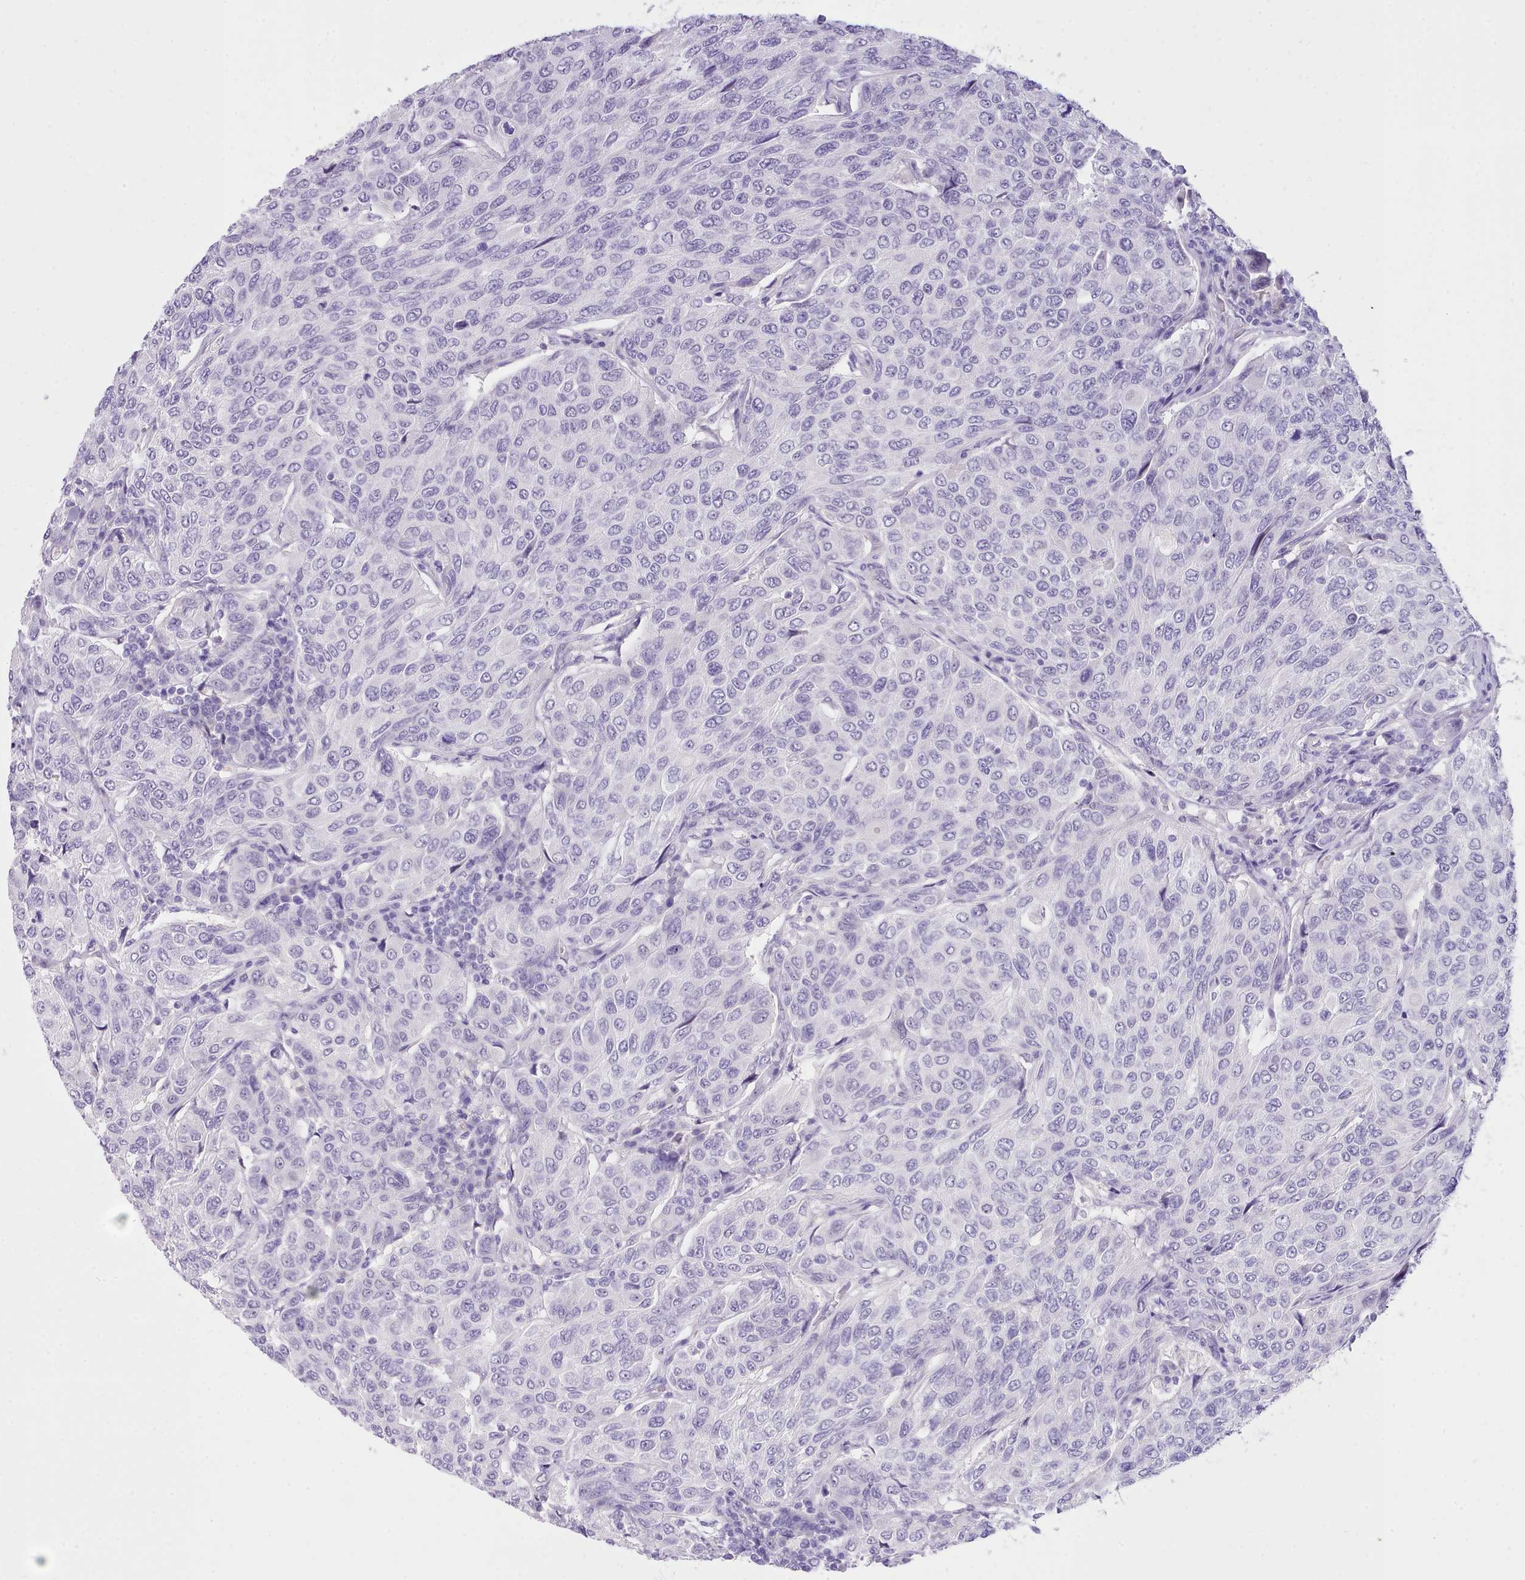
{"staining": {"intensity": "negative", "quantity": "none", "location": "none"}, "tissue": "breast cancer", "cell_type": "Tumor cells", "image_type": "cancer", "snomed": [{"axis": "morphology", "description": "Duct carcinoma"}, {"axis": "topography", "description": "Breast"}], "caption": "The IHC micrograph has no significant positivity in tumor cells of breast cancer (infiltrating ductal carcinoma) tissue. (Brightfield microscopy of DAB immunohistochemistry (IHC) at high magnification).", "gene": "LRRC37A", "patient": {"sex": "female", "age": 55}}